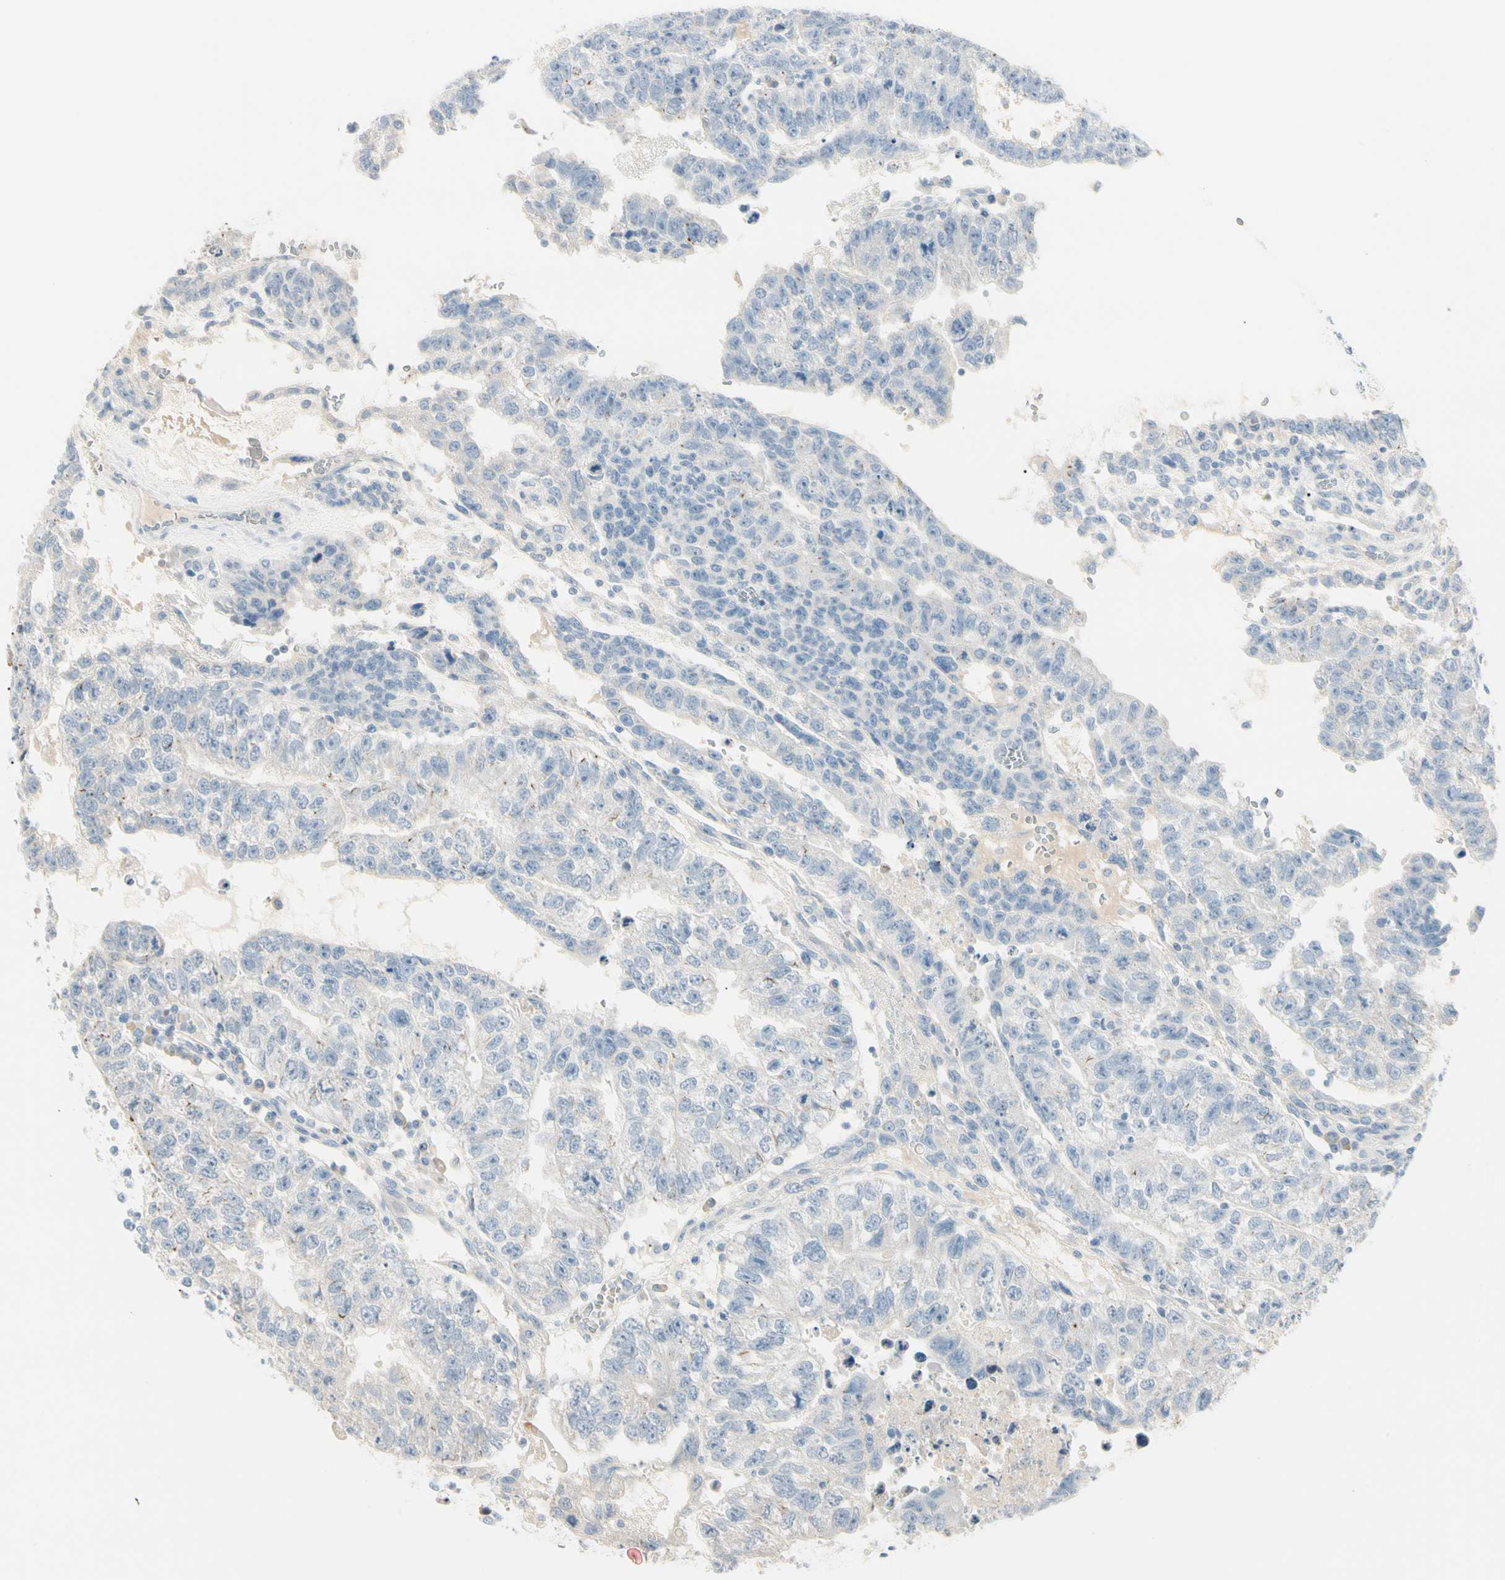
{"staining": {"intensity": "moderate", "quantity": "<25%", "location": "cytoplasmic/membranous"}, "tissue": "testis cancer", "cell_type": "Tumor cells", "image_type": "cancer", "snomed": [{"axis": "morphology", "description": "Seminoma, NOS"}, {"axis": "morphology", "description": "Carcinoma, Embryonal, NOS"}, {"axis": "topography", "description": "Testis"}], "caption": "Immunohistochemical staining of testis cancer shows low levels of moderate cytoplasmic/membranous protein expression in about <25% of tumor cells.", "gene": "ALDH18A1", "patient": {"sex": "male", "age": 52}}